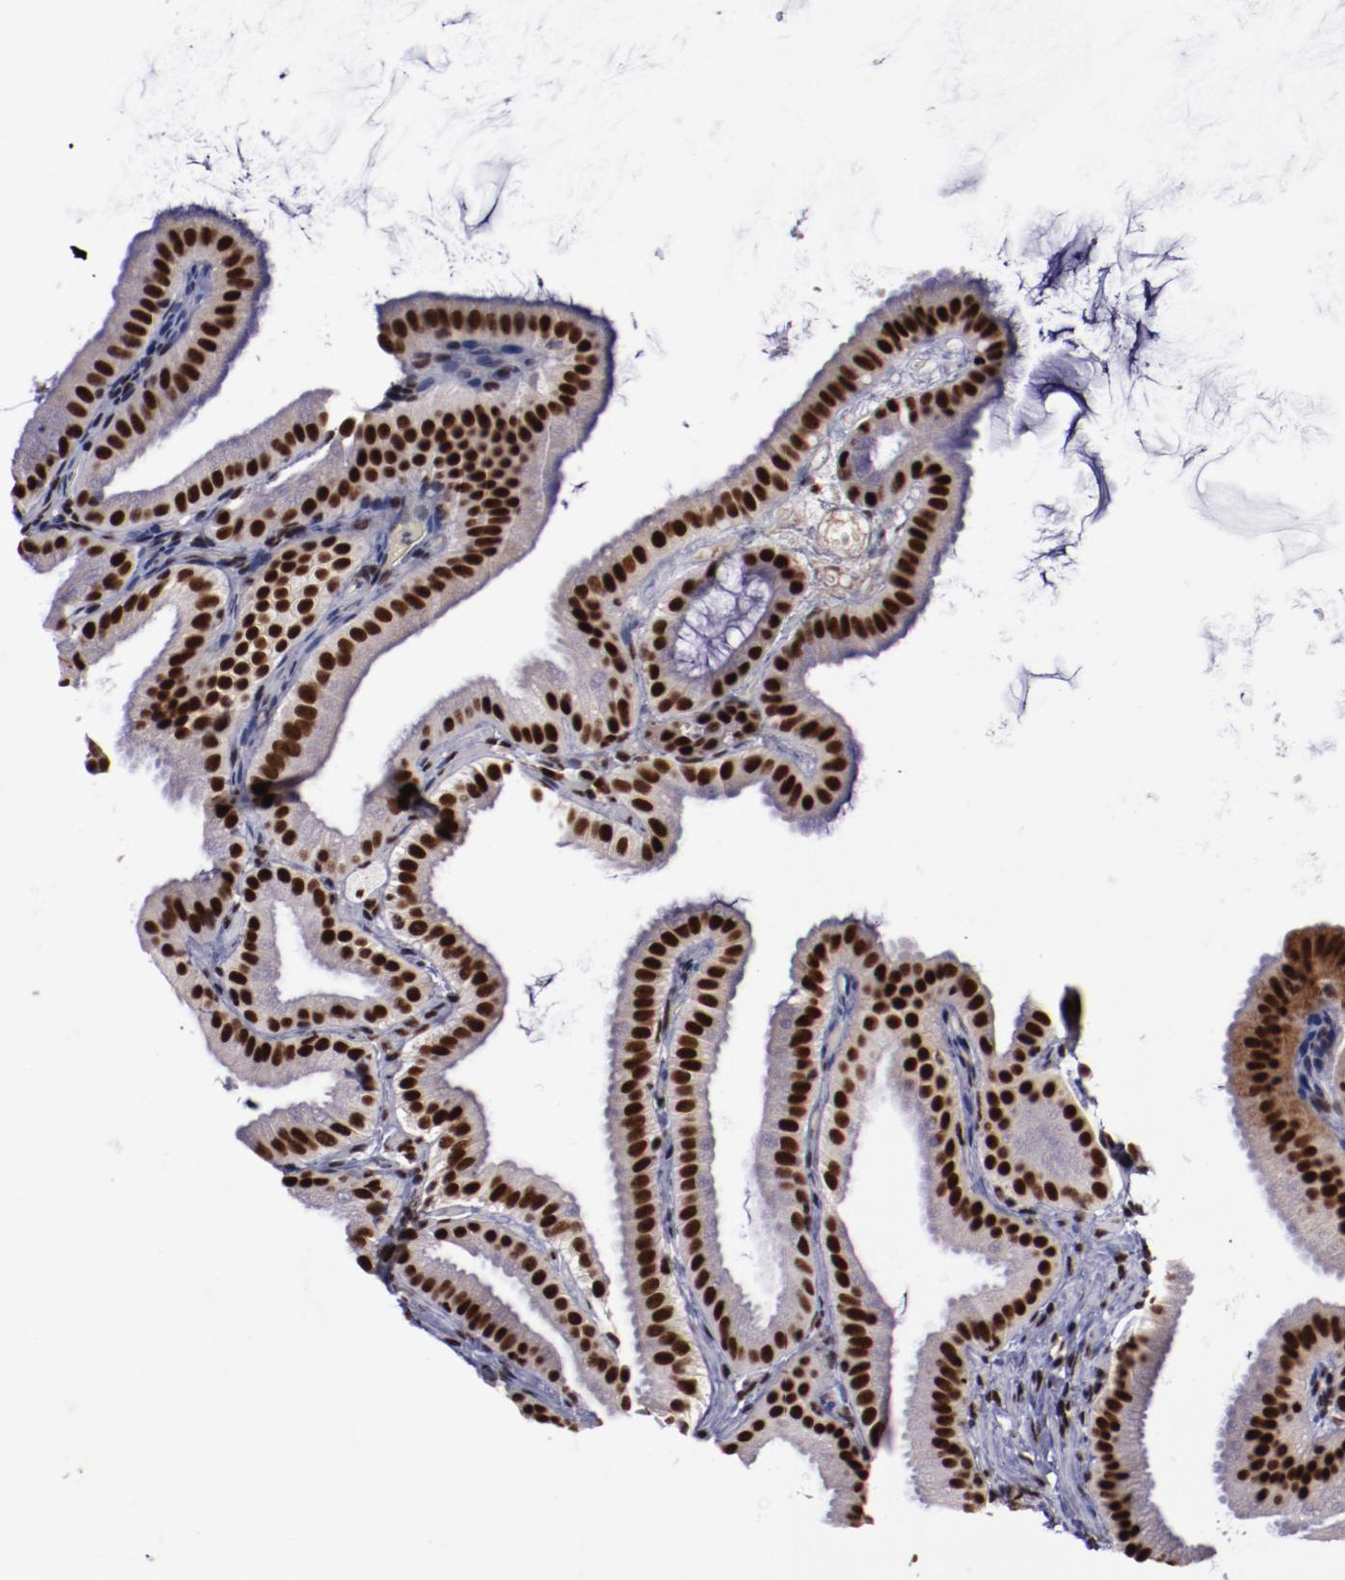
{"staining": {"intensity": "strong", "quantity": ">75%", "location": "nuclear"}, "tissue": "gallbladder", "cell_type": "Glandular cells", "image_type": "normal", "snomed": [{"axis": "morphology", "description": "Normal tissue, NOS"}, {"axis": "topography", "description": "Gallbladder"}], "caption": "Strong nuclear staining for a protein is present in approximately >75% of glandular cells of unremarkable gallbladder using IHC.", "gene": "ERH", "patient": {"sex": "female", "age": 63}}